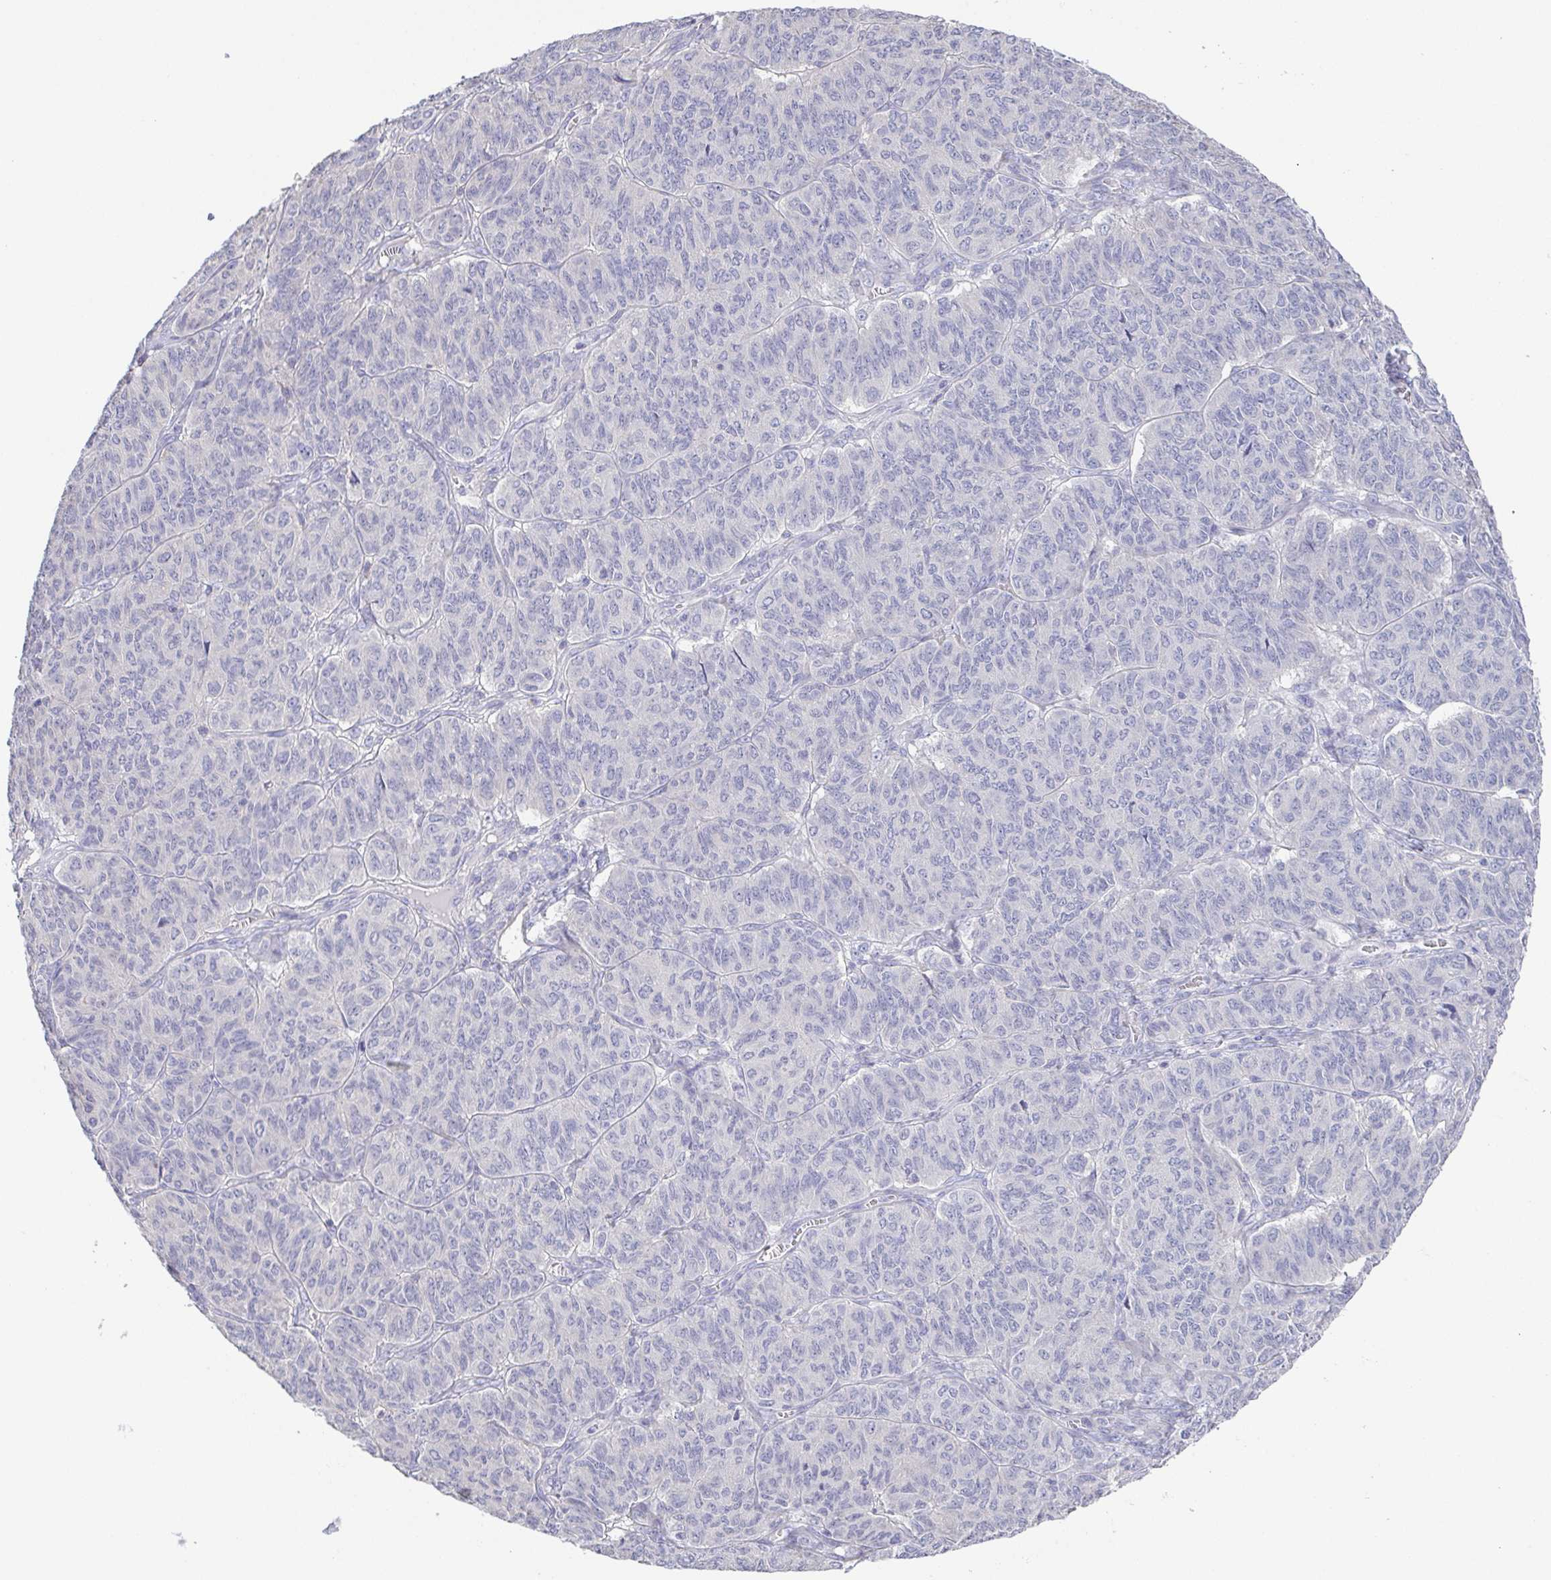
{"staining": {"intensity": "negative", "quantity": "none", "location": "none"}, "tissue": "ovarian cancer", "cell_type": "Tumor cells", "image_type": "cancer", "snomed": [{"axis": "morphology", "description": "Carcinoma, endometroid"}, {"axis": "topography", "description": "Ovary"}], "caption": "This is a micrograph of IHC staining of ovarian cancer, which shows no positivity in tumor cells.", "gene": "PKDREJ", "patient": {"sex": "female", "age": 80}}